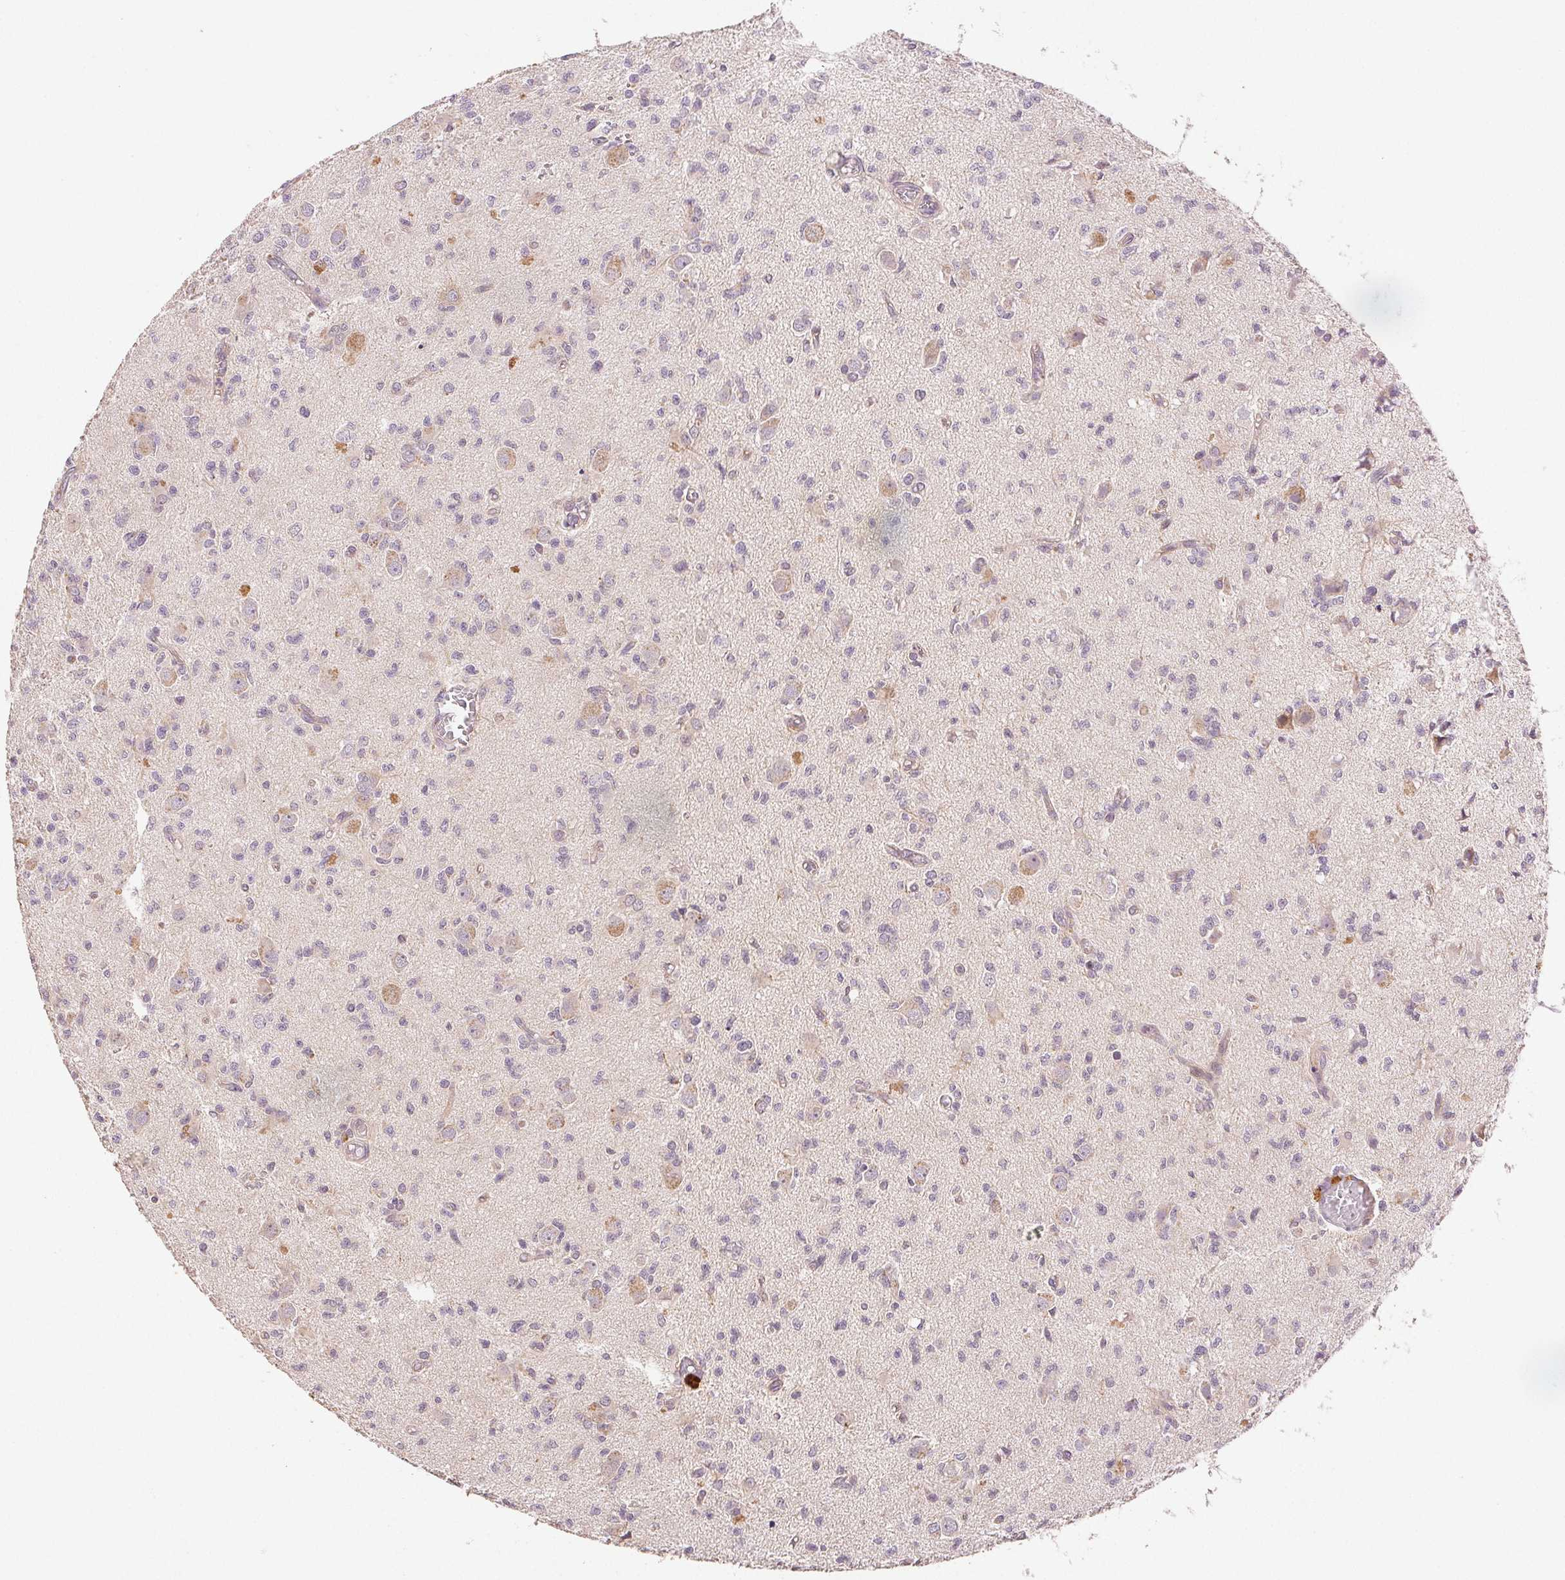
{"staining": {"intensity": "negative", "quantity": "none", "location": "none"}, "tissue": "glioma", "cell_type": "Tumor cells", "image_type": "cancer", "snomed": [{"axis": "morphology", "description": "Glioma, malignant, Low grade"}, {"axis": "topography", "description": "Brain"}], "caption": "Immunohistochemistry of glioma shows no expression in tumor cells.", "gene": "YIF1B", "patient": {"sex": "male", "age": 64}}